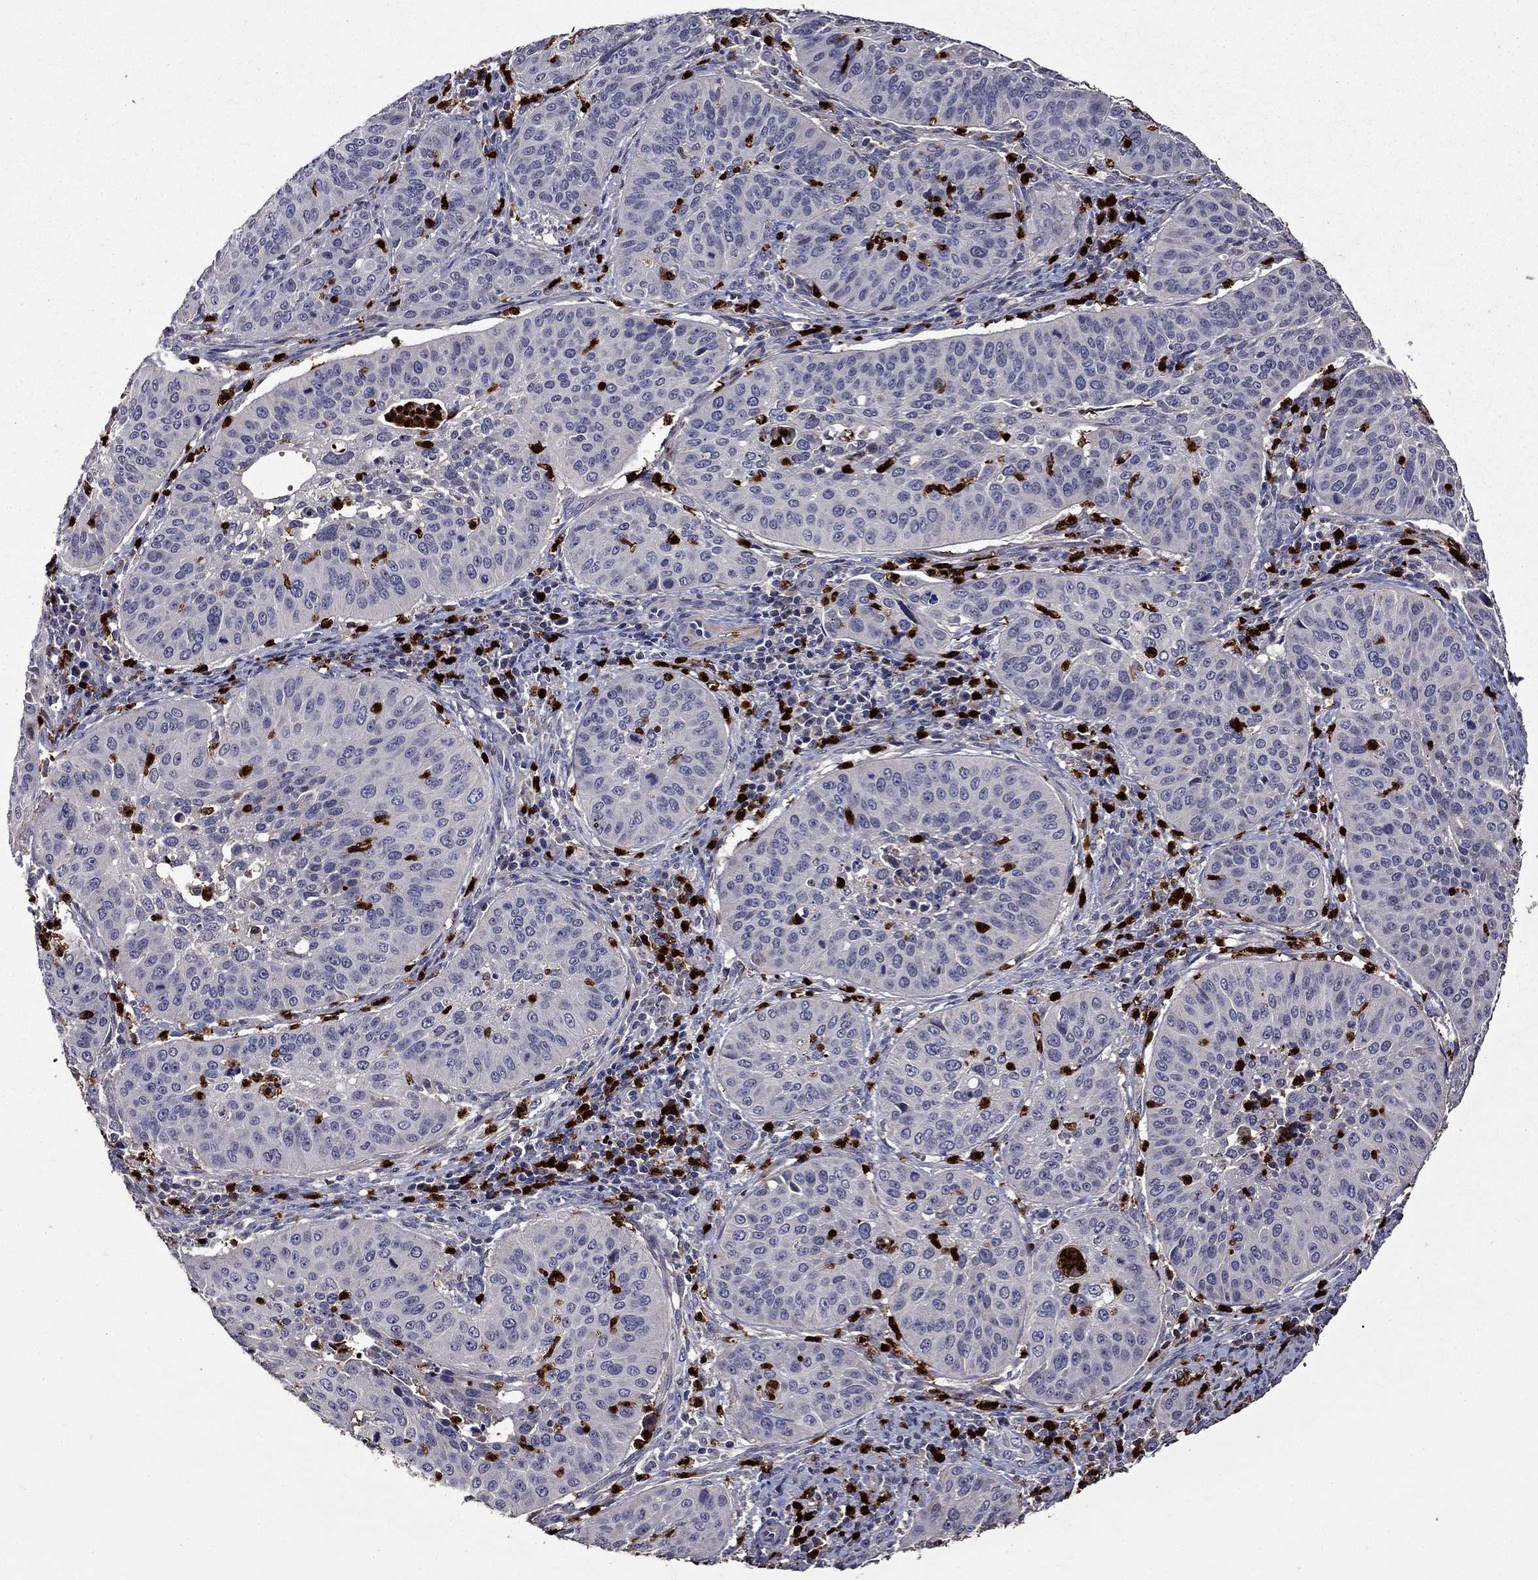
{"staining": {"intensity": "negative", "quantity": "none", "location": "none"}, "tissue": "cervical cancer", "cell_type": "Tumor cells", "image_type": "cancer", "snomed": [{"axis": "morphology", "description": "Normal tissue, NOS"}, {"axis": "morphology", "description": "Squamous cell carcinoma, NOS"}, {"axis": "topography", "description": "Cervix"}], "caption": "Protein analysis of cervical cancer displays no significant staining in tumor cells.", "gene": "SATB1", "patient": {"sex": "female", "age": 39}}